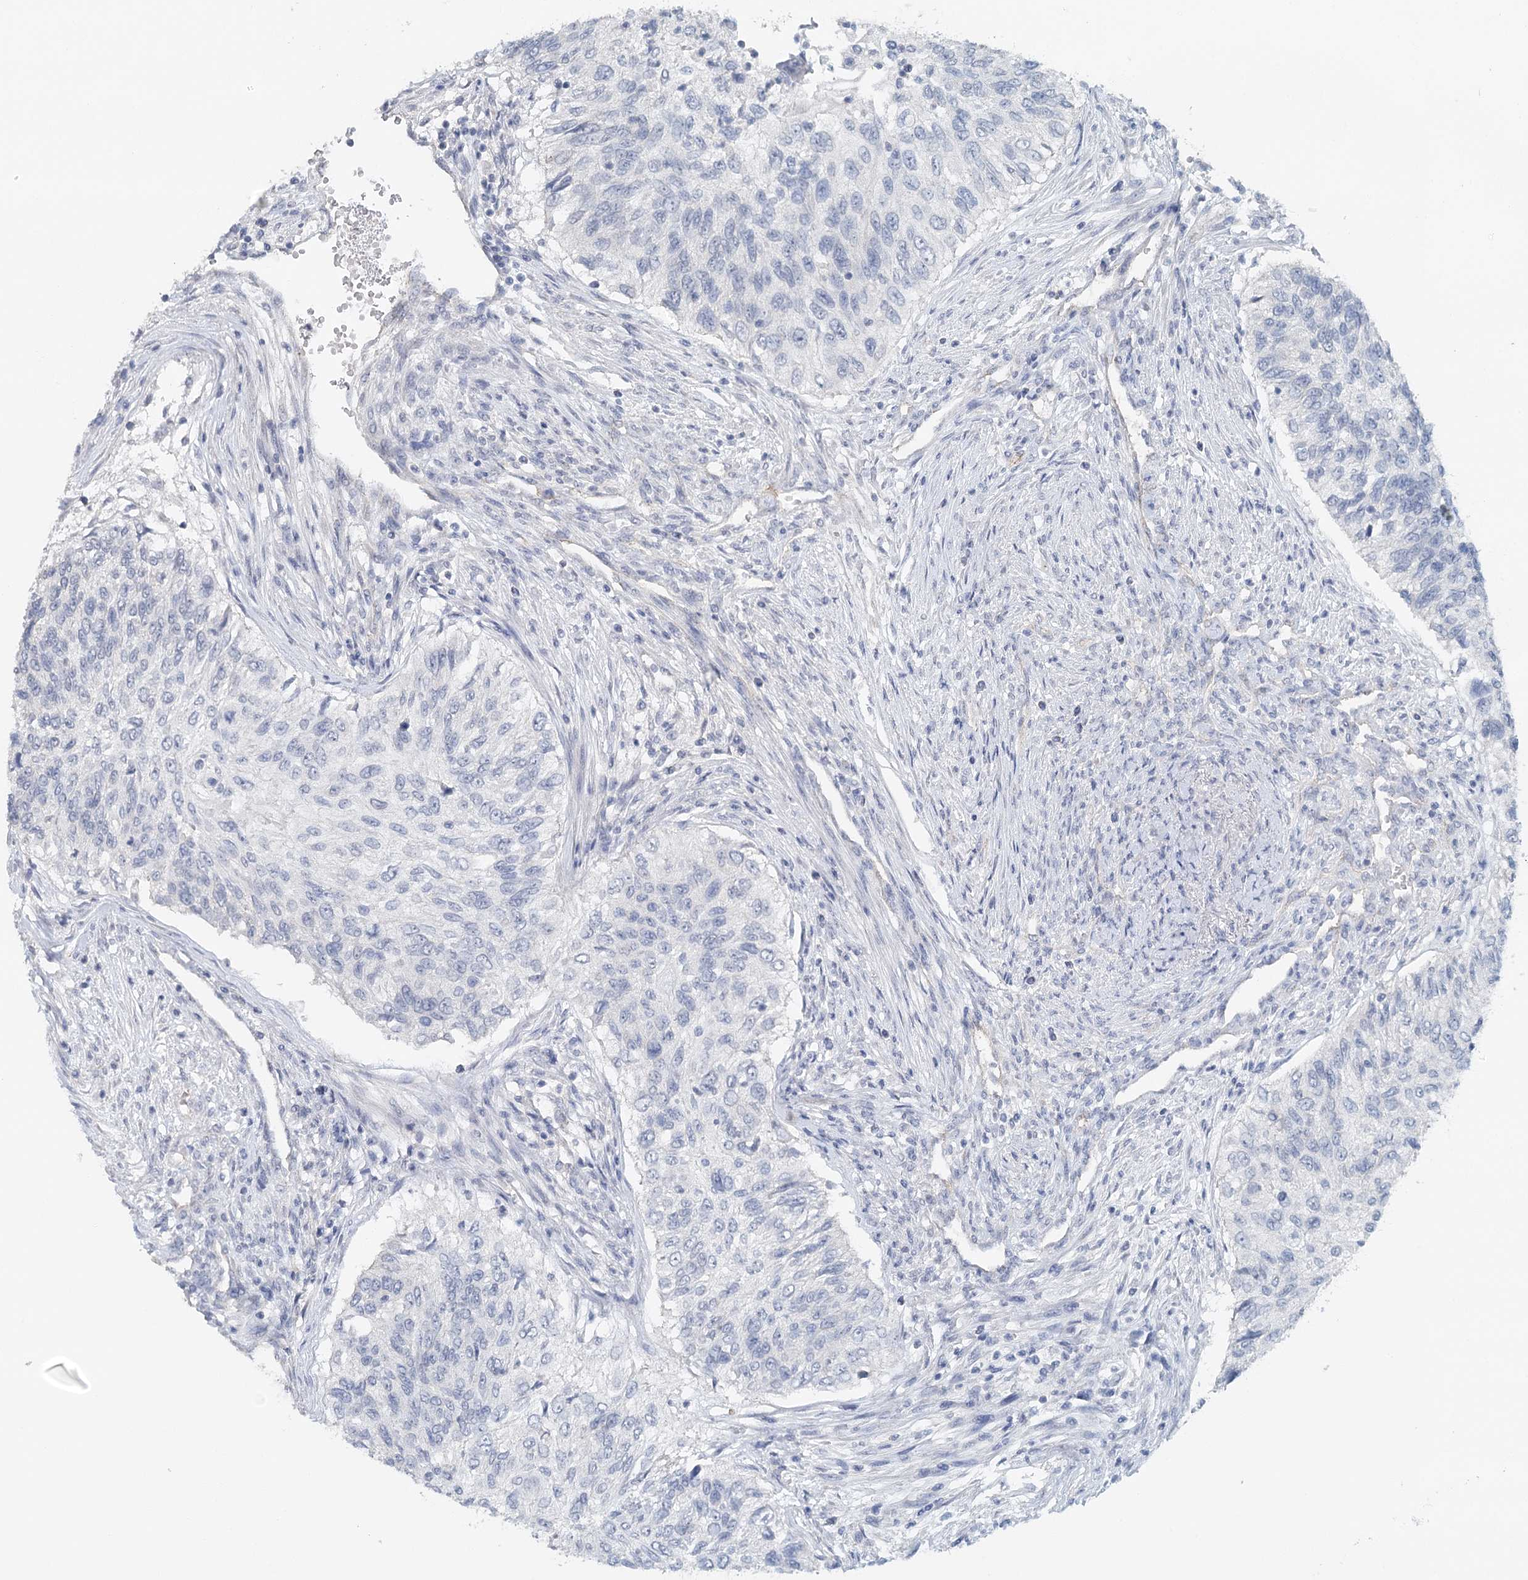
{"staining": {"intensity": "negative", "quantity": "none", "location": "none"}, "tissue": "urothelial cancer", "cell_type": "Tumor cells", "image_type": "cancer", "snomed": [{"axis": "morphology", "description": "Urothelial carcinoma, High grade"}, {"axis": "topography", "description": "Urinary bladder"}], "caption": "Tumor cells are negative for protein expression in human urothelial cancer.", "gene": "SYNPO", "patient": {"sex": "female", "age": 60}}